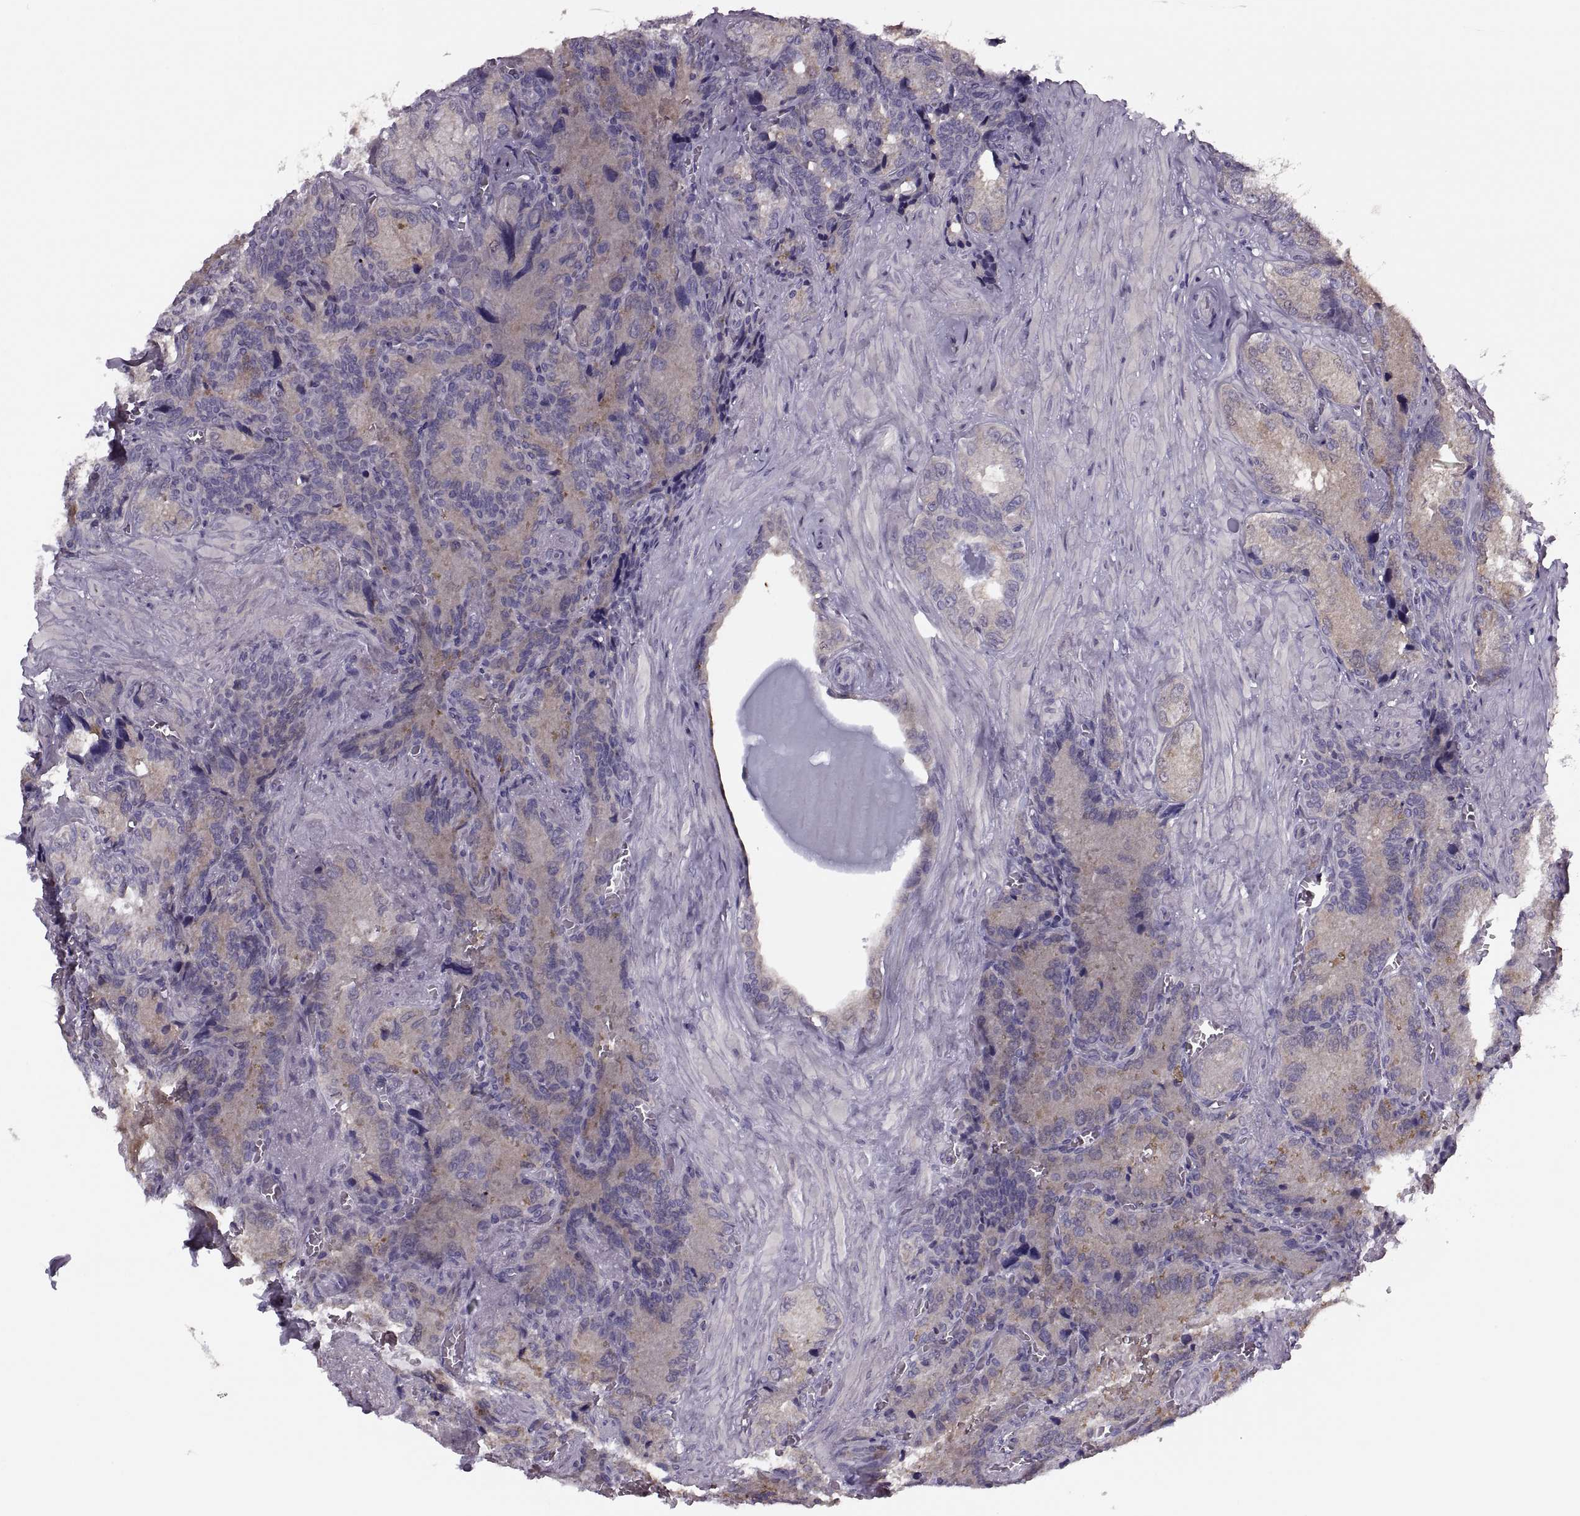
{"staining": {"intensity": "weak", "quantity": "25%-75%", "location": "cytoplasmic/membranous"}, "tissue": "seminal vesicle", "cell_type": "Glandular cells", "image_type": "normal", "snomed": [{"axis": "morphology", "description": "Normal tissue, NOS"}, {"axis": "topography", "description": "Seminal veicle"}], "caption": "Benign seminal vesicle shows weak cytoplasmic/membranous positivity in approximately 25%-75% of glandular cells.", "gene": "PRSS54", "patient": {"sex": "male", "age": 72}}